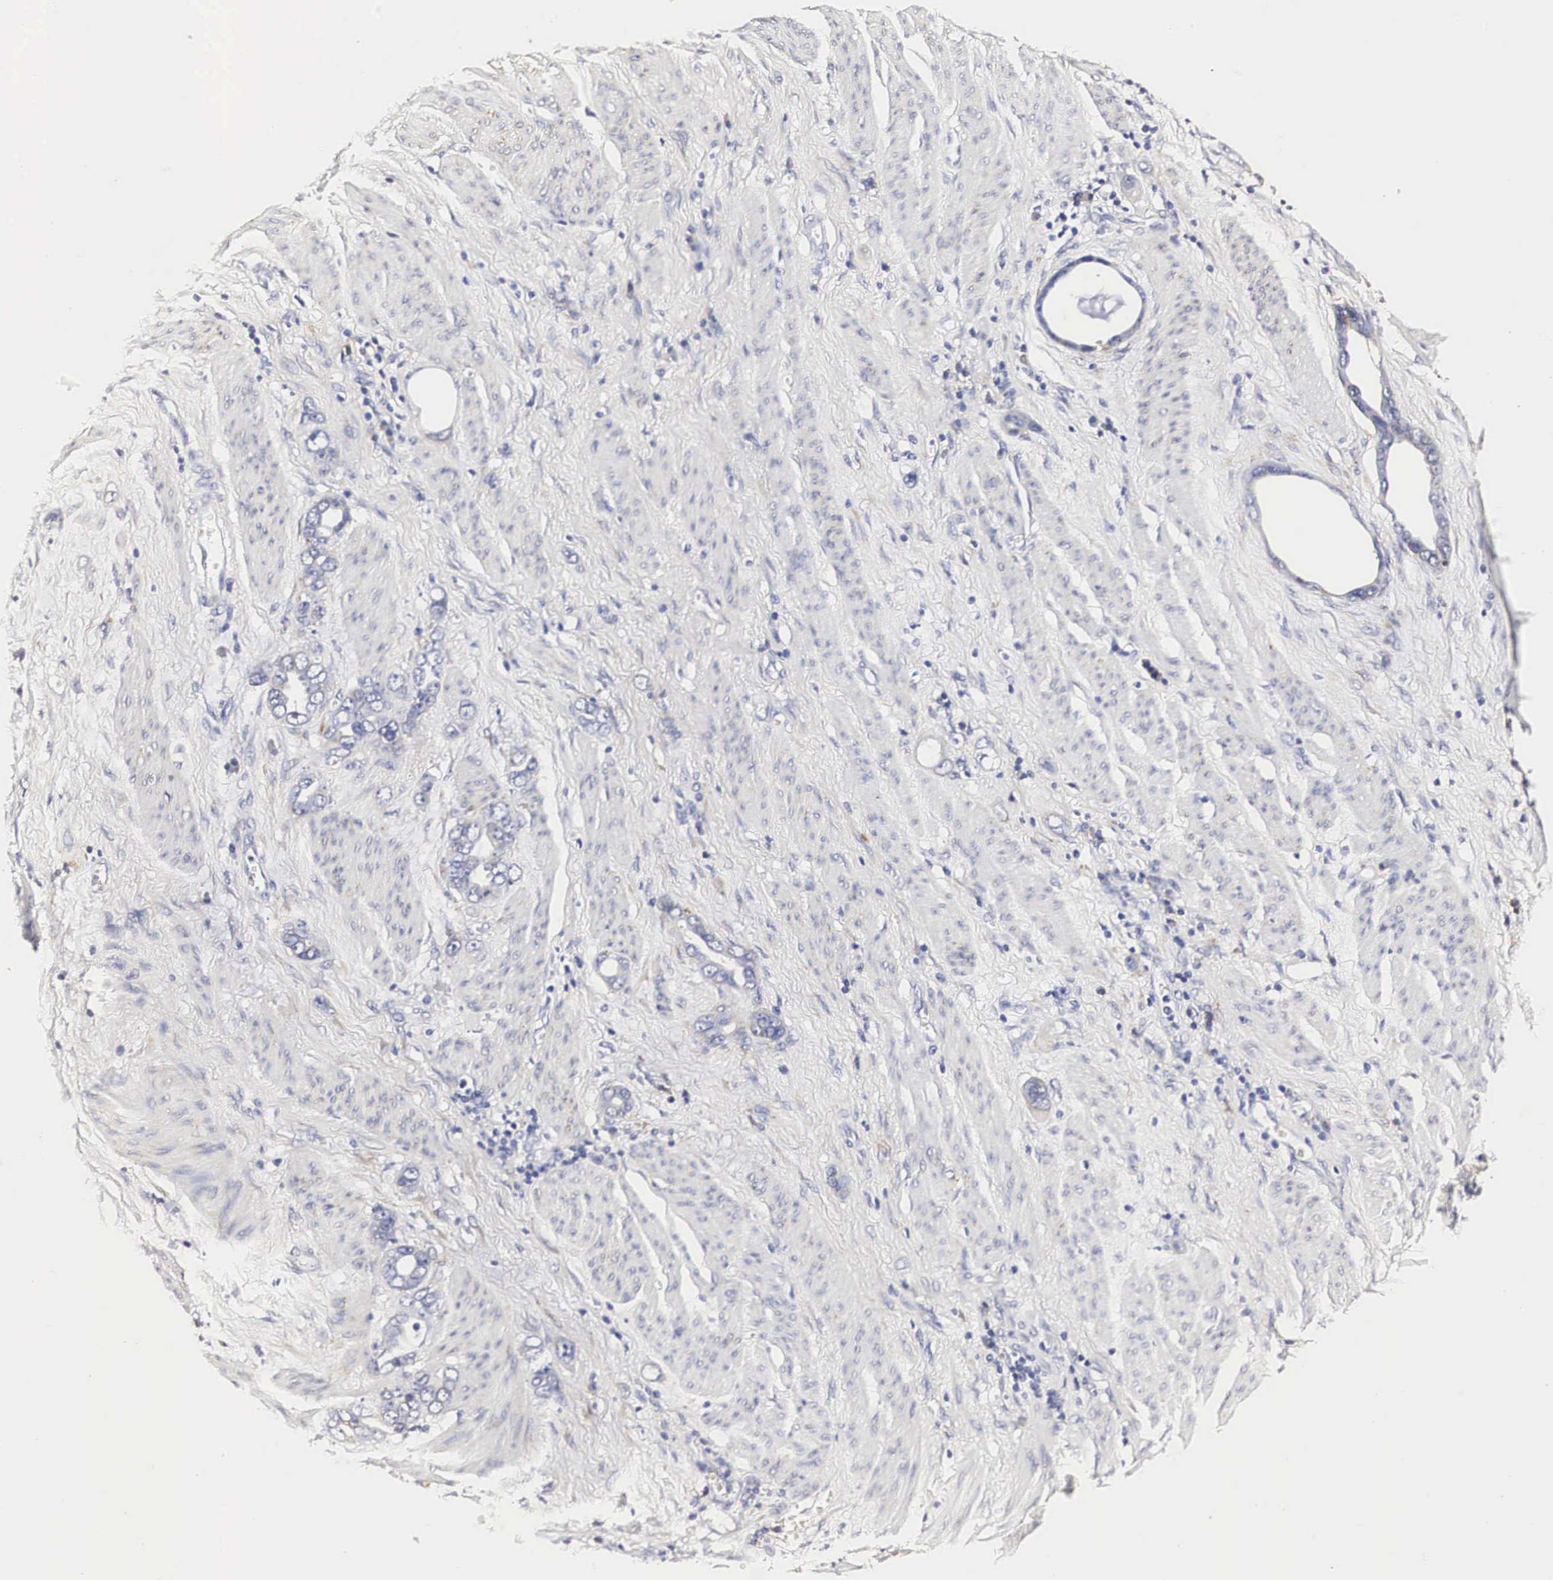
{"staining": {"intensity": "negative", "quantity": "none", "location": "none"}, "tissue": "stomach cancer", "cell_type": "Tumor cells", "image_type": "cancer", "snomed": [{"axis": "morphology", "description": "Adenocarcinoma, NOS"}, {"axis": "topography", "description": "Stomach"}], "caption": "Image shows no protein expression in tumor cells of stomach adenocarcinoma tissue. (Brightfield microscopy of DAB immunohistochemistry at high magnification).", "gene": "CKAP4", "patient": {"sex": "male", "age": 78}}